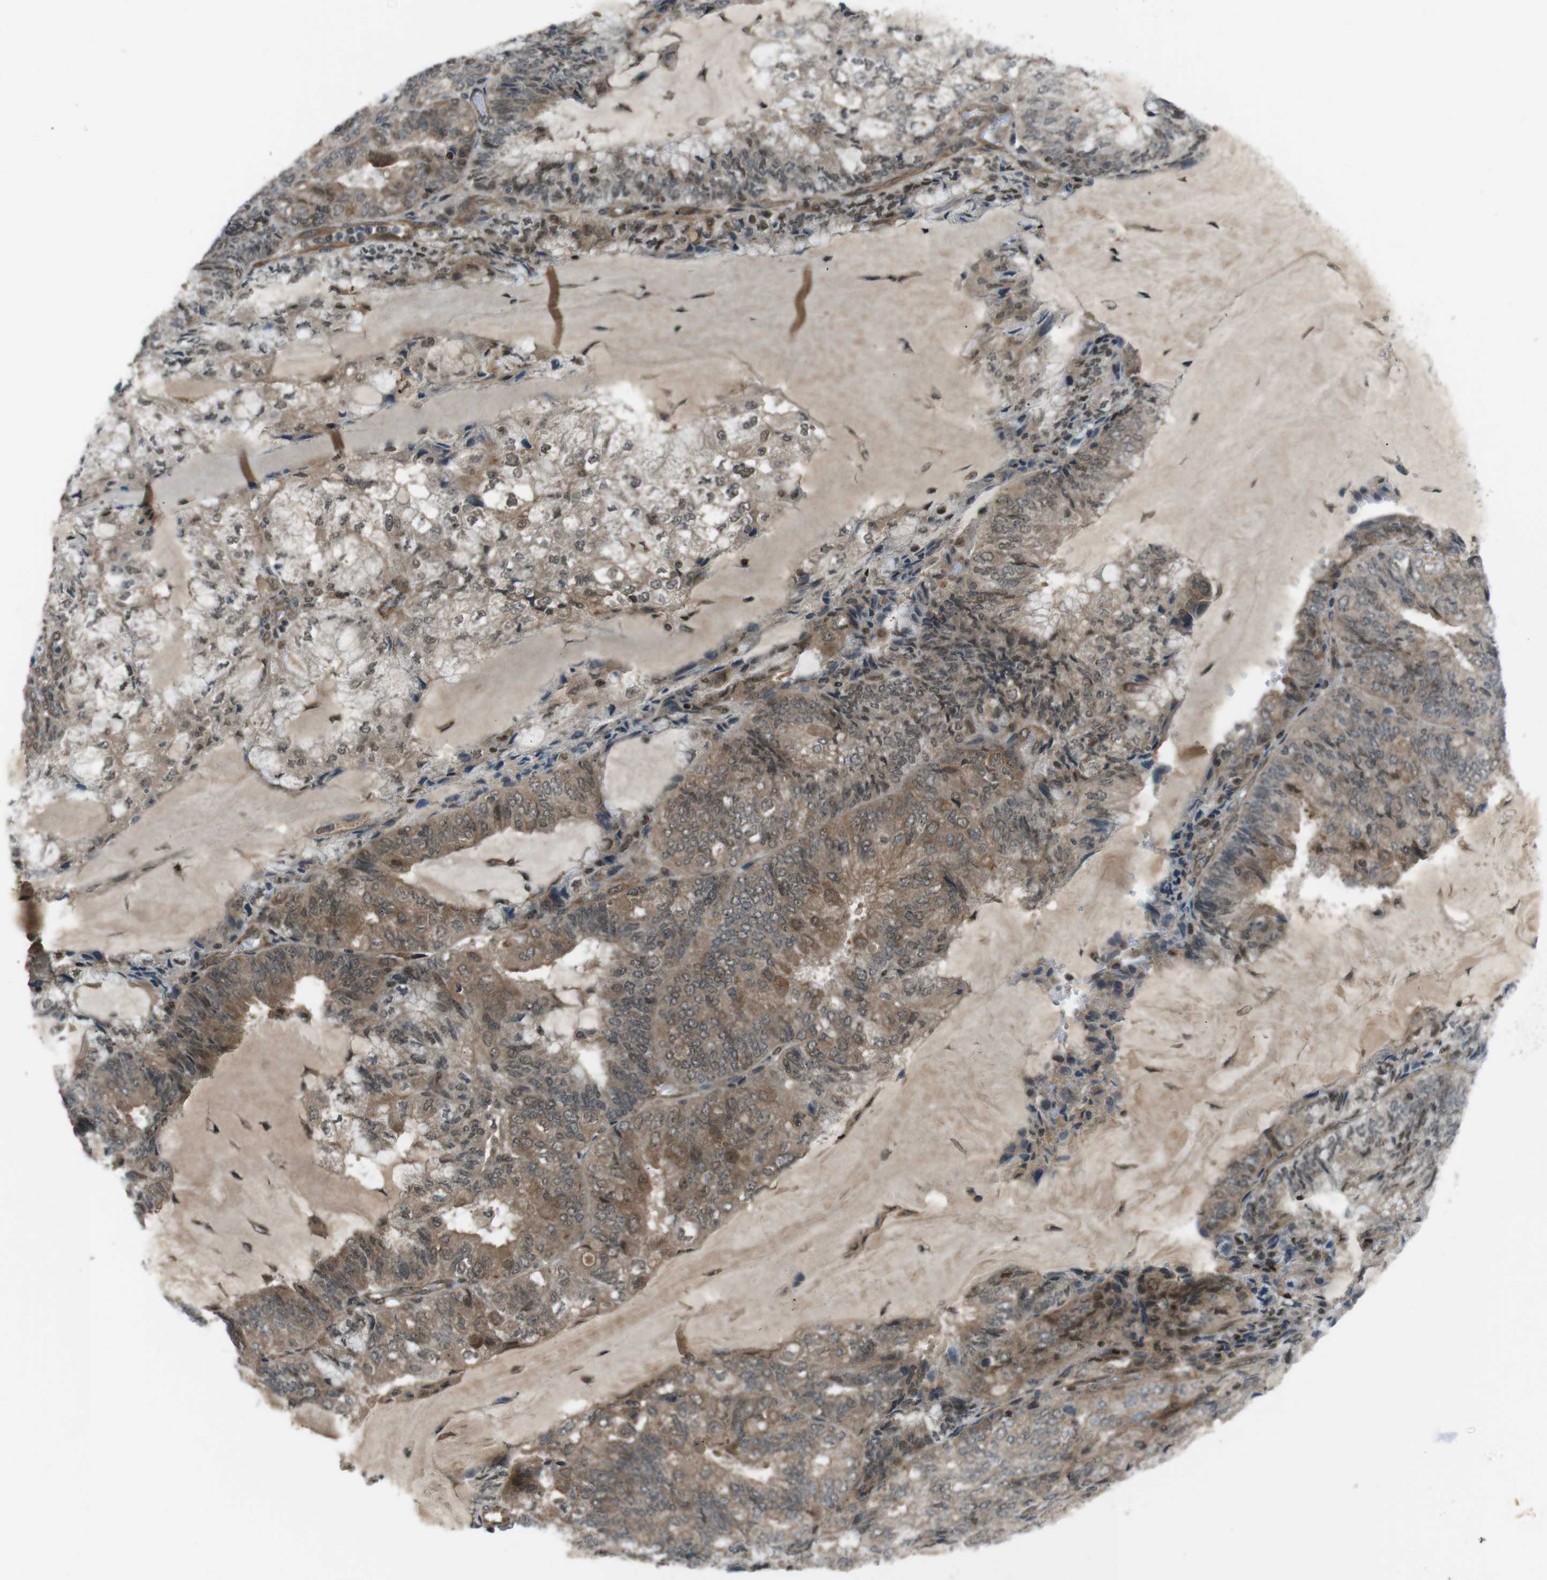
{"staining": {"intensity": "moderate", "quantity": ">75%", "location": "cytoplasmic/membranous,nuclear"}, "tissue": "endometrial cancer", "cell_type": "Tumor cells", "image_type": "cancer", "snomed": [{"axis": "morphology", "description": "Adenocarcinoma, NOS"}, {"axis": "topography", "description": "Endometrium"}], "caption": "Protein staining displays moderate cytoplasmic/membranous and nuclear staining in about >75% of tumor cells in endometrial adenocarcinoma.", "gene": "TIAM2", "patient": {"sex": "female", "age": 81}}